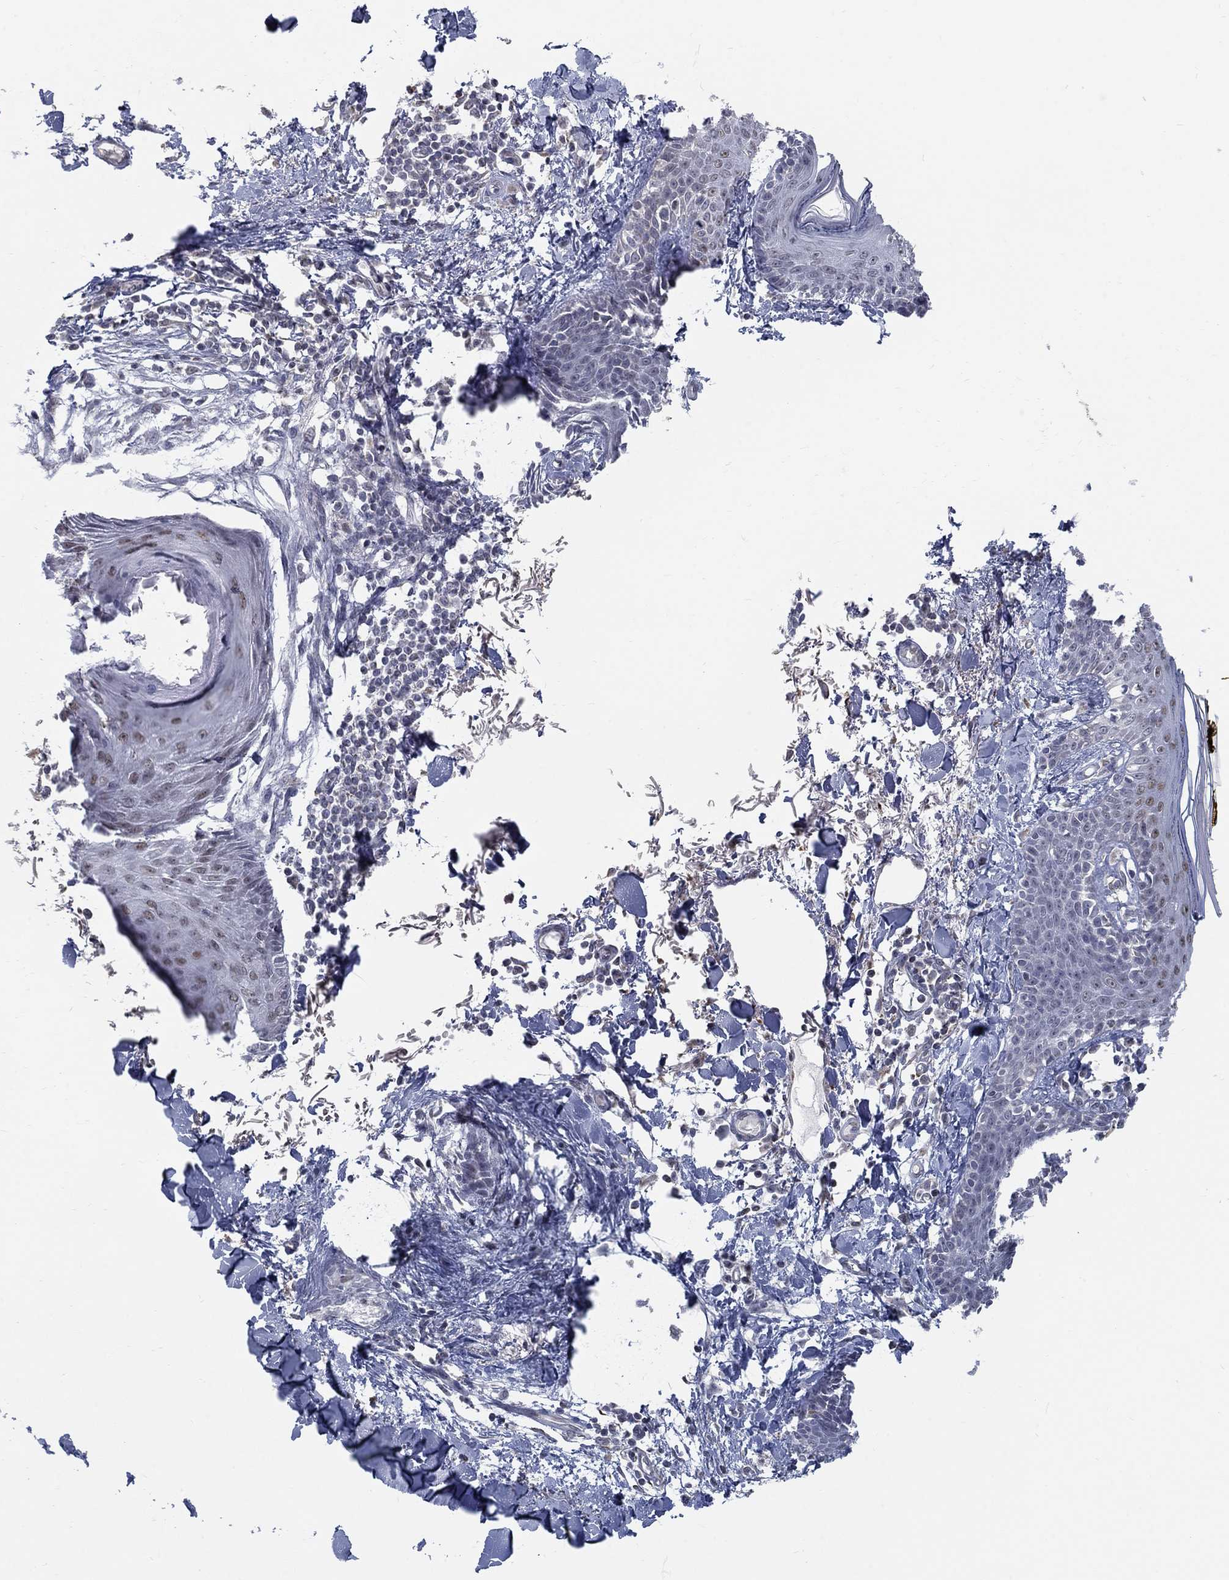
{"staining": {"intensity": "negative", "quantity": "none", "location": "none"}, "tissue": "skin", "cell_type": "Fibroblasts", "image_type": "normal", "snomed": [{"axis": "morphology", "description": "Normal tissue, NOS"}, {"axis": "topography", "description": "Skin"}], "caption": "DAB (3,3'-diaminobenzidine) immunohistochemical staining of benign skin exhibits no significant expression in fibroblasts. (Brightfield microscopy of DAB (3,3'-diaminobenzidine) immunohistochemistry at high magnification).", "gene": "GCFC2", "patient": {"sex": "male", "age": 76}}